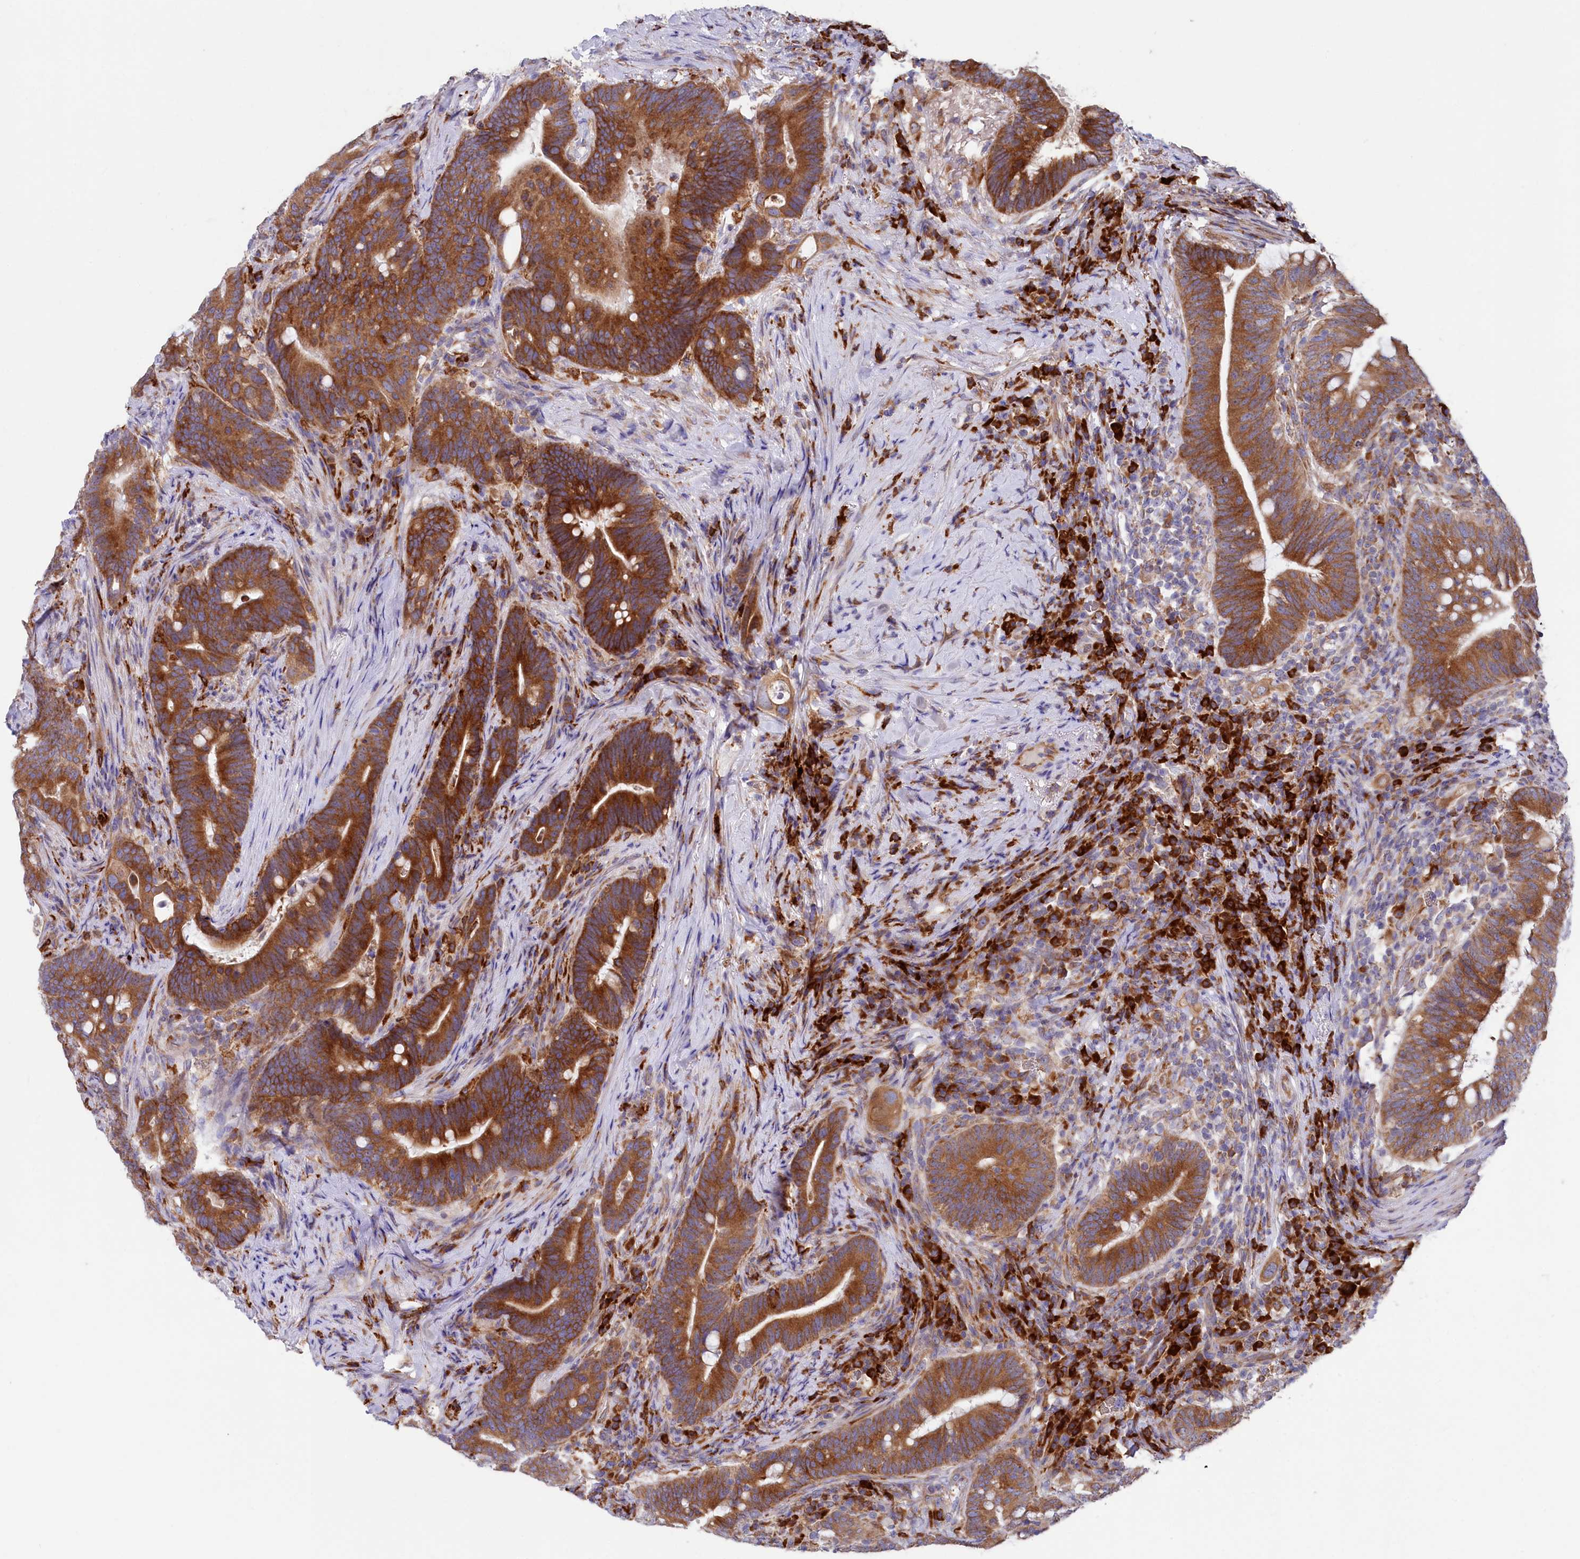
{"staining": {"intensity": "strong", "quantity": ">75%", "location": "cytoplasmic/membranous"}, "tissue": "colorectal cancer", "cell_type": "Tumor cells", "image_type": "cancer", "snomed": [{"axis": "morphology", "description": "Adenocarcinoma, NOS"}, {"axis": "topography", "description": "Colon"}], "caption": "IHC (DAB) staining of human colorectal cancer (adenocarcinoma) demonstrates strong cytoplasmic/membranous protein expression in approximately >75% of tumor cells. The staining is performed using DAB (3,3'-diaminobenzidine) brown chromogen to label protein expression. The nuclei are counter-stained blue using hematoxylin.", "gene": "CHID1", "patient": {"sex": "female", "age": 66}}